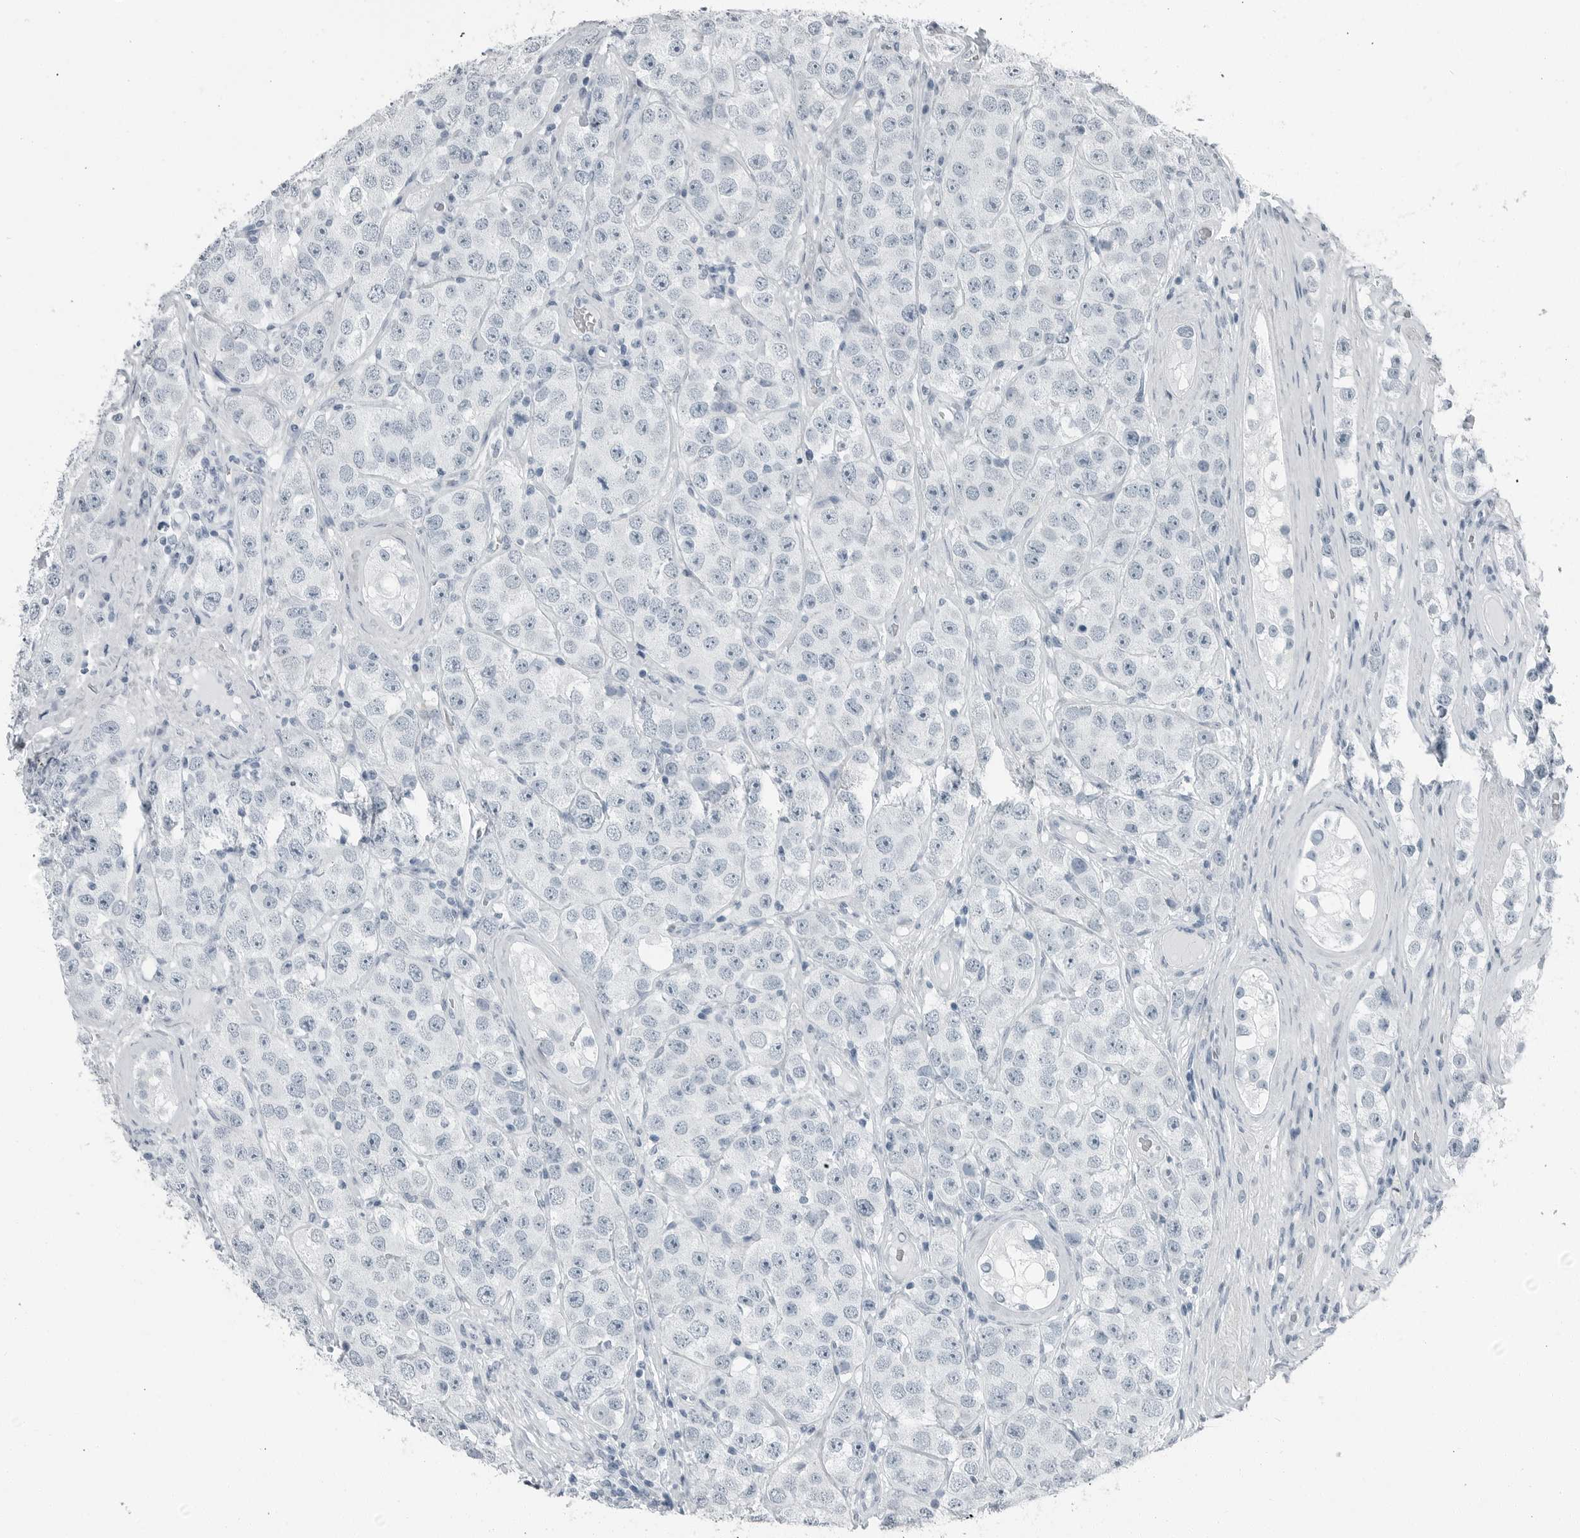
{"staining": {"intensity": "negative", "quantity": "none", "location": "none"}, "tissue": "testis cancer", "cell_type": "Tumor cells", "image_type": "cancer", "snomed": [{"axis": "morphology", "description": "Seminoma, NOS"}, {"axis": "topography", "description": "Testis"}], "caption": "Tumor cells are negative for brown protein staining in testis seminoma. (IHC, brightfield microscopy, high magnification).", "gene": "FABP6", "patient": {"sex": "male", "age": 28}}